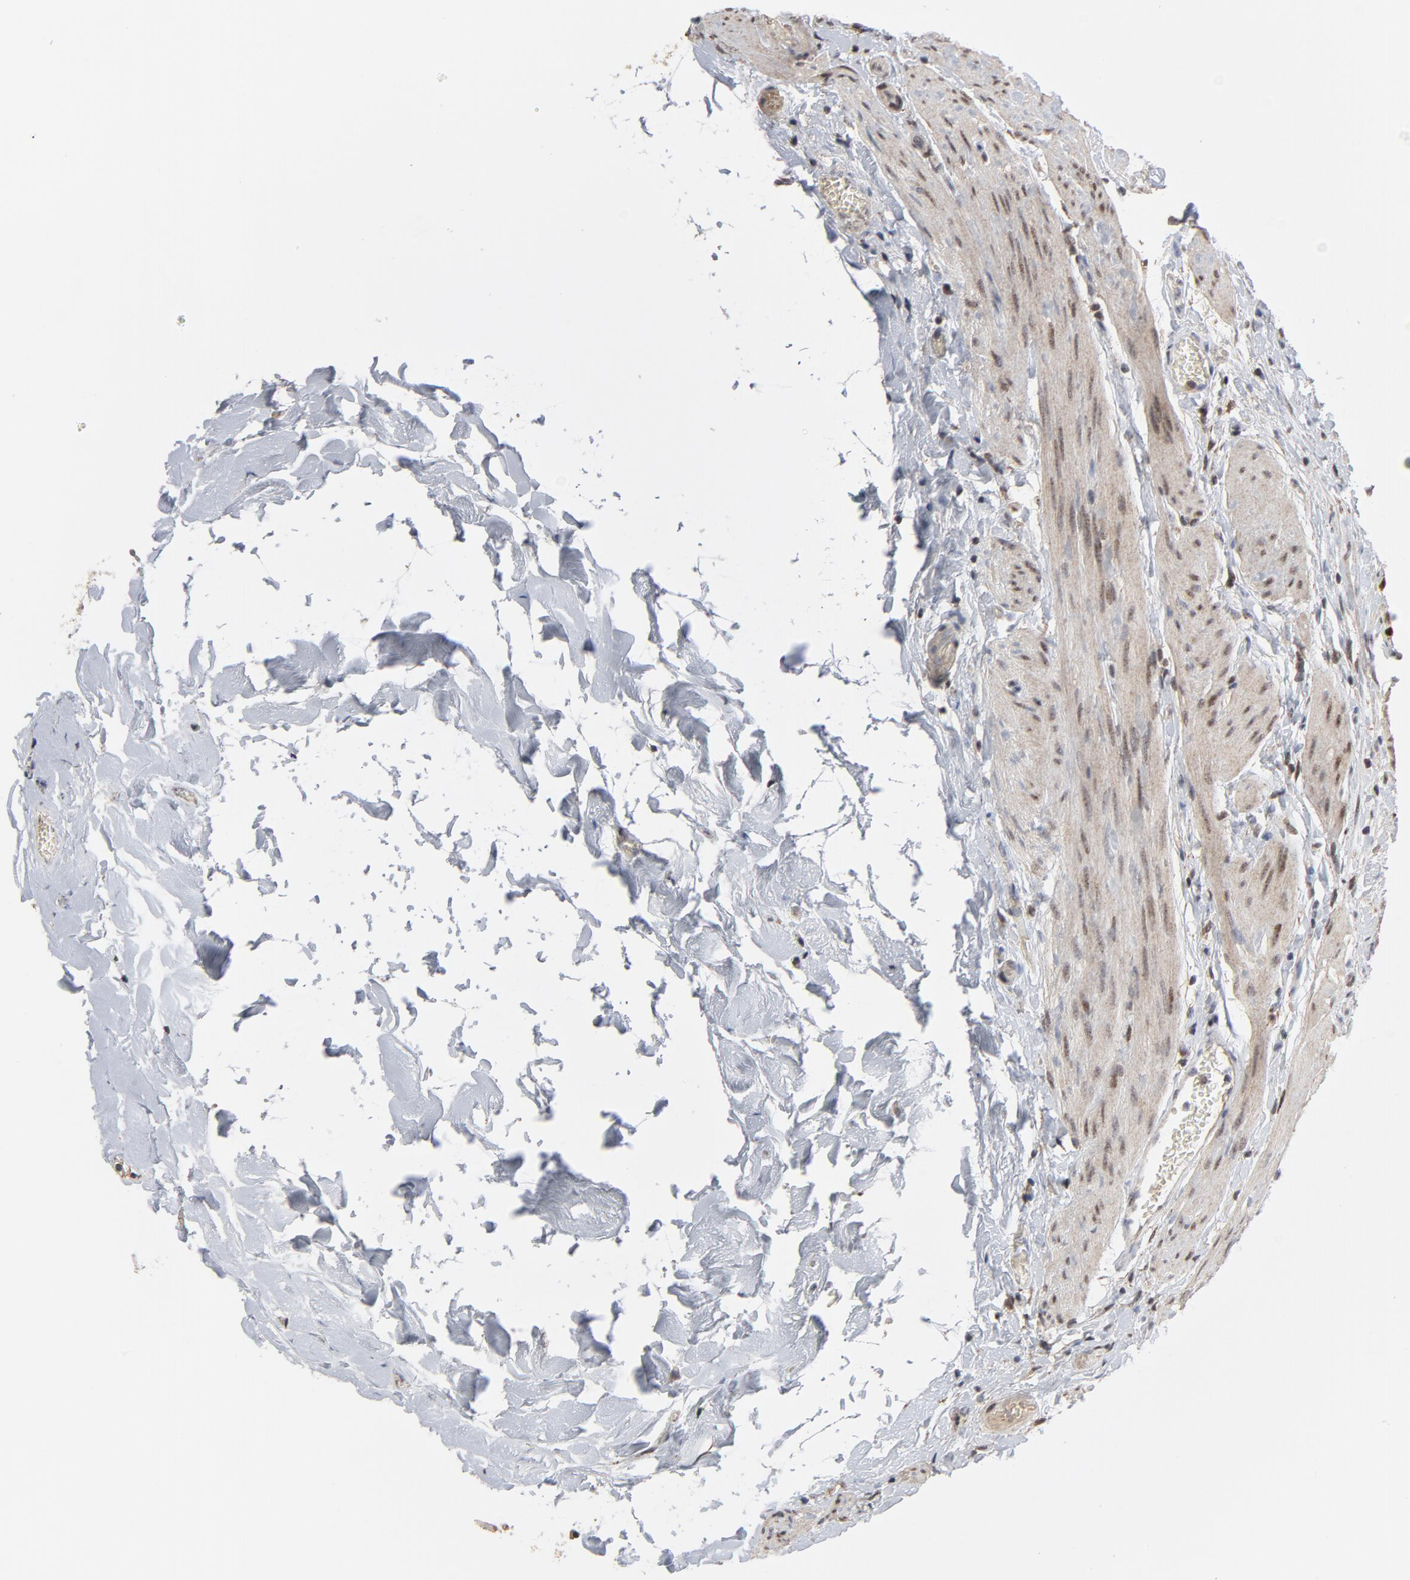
{"staining": {"intensity": "strong", "quantity": ">75%", "location": "cytoplasmic/membranous,nuclear"}, "tissue": "gallbladder", "cell_type": "Glandular cells", "image_type": "normal", "snomed": [{"axis": "morphology", "description": "Normal tissue, NOS"}, {"axis": "topography", "description": "Gallbladder"}], "caption": "This is an image of immunohistochemistry staining of benign gallbladder, which shows strong staining in the cytoplasmic/membranous,nuclear of glandular cells.", "gene": "TP53RK", "patient": {"sex": "female", "age": 63}}